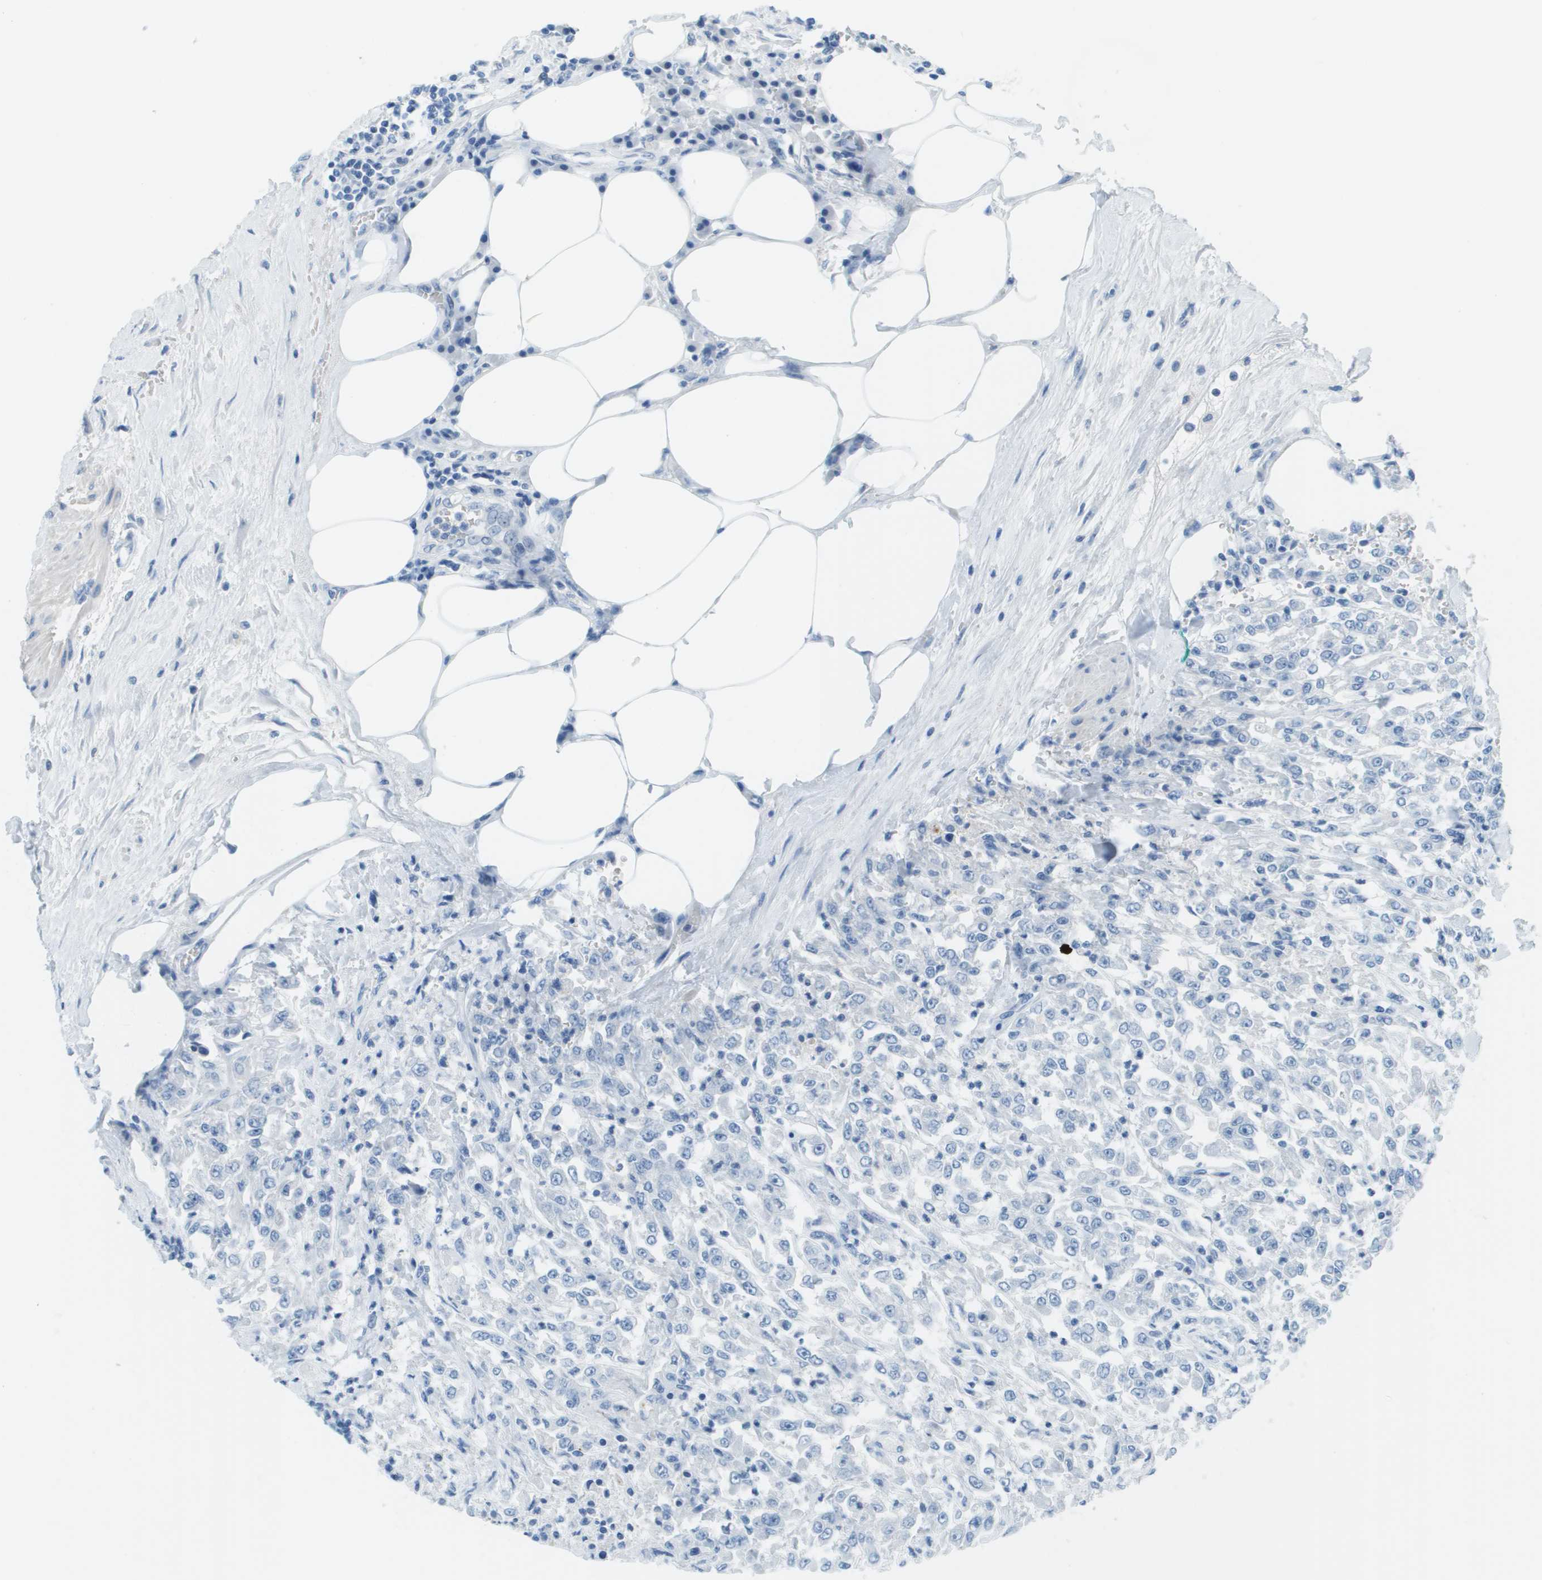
{"staining": {"intensity": "negative", "quantity": "none", "location": "none"}, "tissue": "urothelial cancer", "cell_type": "Tumor cells", "image_type": "cancer", "snomed": [{"axis": "morphology", "description": "Urothelial carcinoma, High grade"}, {"axis": "topography", "description": "Urinary bladder"}], "caption": "Immunohistochemical staining of human urothelial cancer reveals no significant expression in tumor cells.", "gene": "CDHR2", "patient": {"sex": "male", "age": 46}}